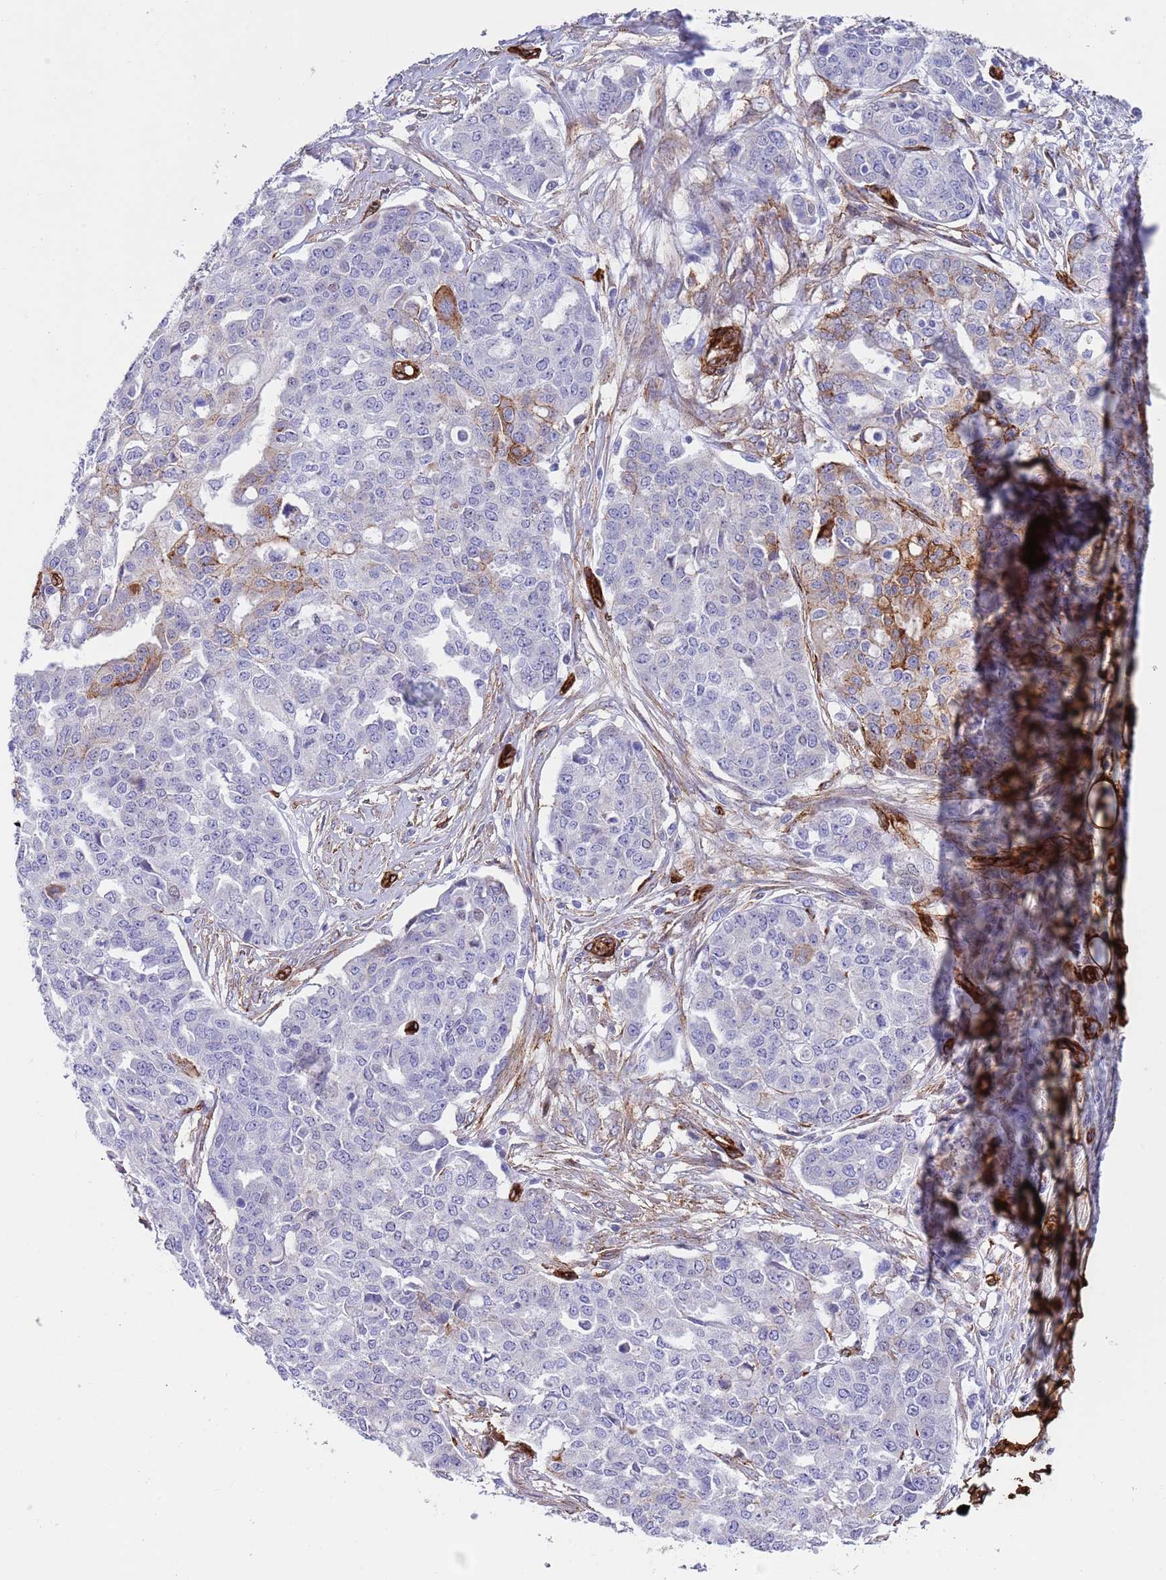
{"staining": {"intensity": "negative", "quantity": "none", "location": "none"}, "tissue": "ovarian cancer", "cell_type": "Tumor cells", "image_type": "cancer", "snomed": [{"axis": "morphology", "description": "Cystadenocarcinoma, serous, NOS"}, {"axis": "topography", "description": "Soft tissue"}, {"axis": "topography", "description": "Ovary"}], "caption": "This image is of ovarian serous cystadenocarcinoma stained with immunohistochemistry (IHC) to label a protein in brown with the nuclei are counter-stained blue. There is no positivity in tumor cells. (DAB (3,3'-diaminobenzidine) IHC visualized using brightfield microscopy, high magnification).", "gene": "CAV2", "patient": {"sex": "female", "age": 57}}